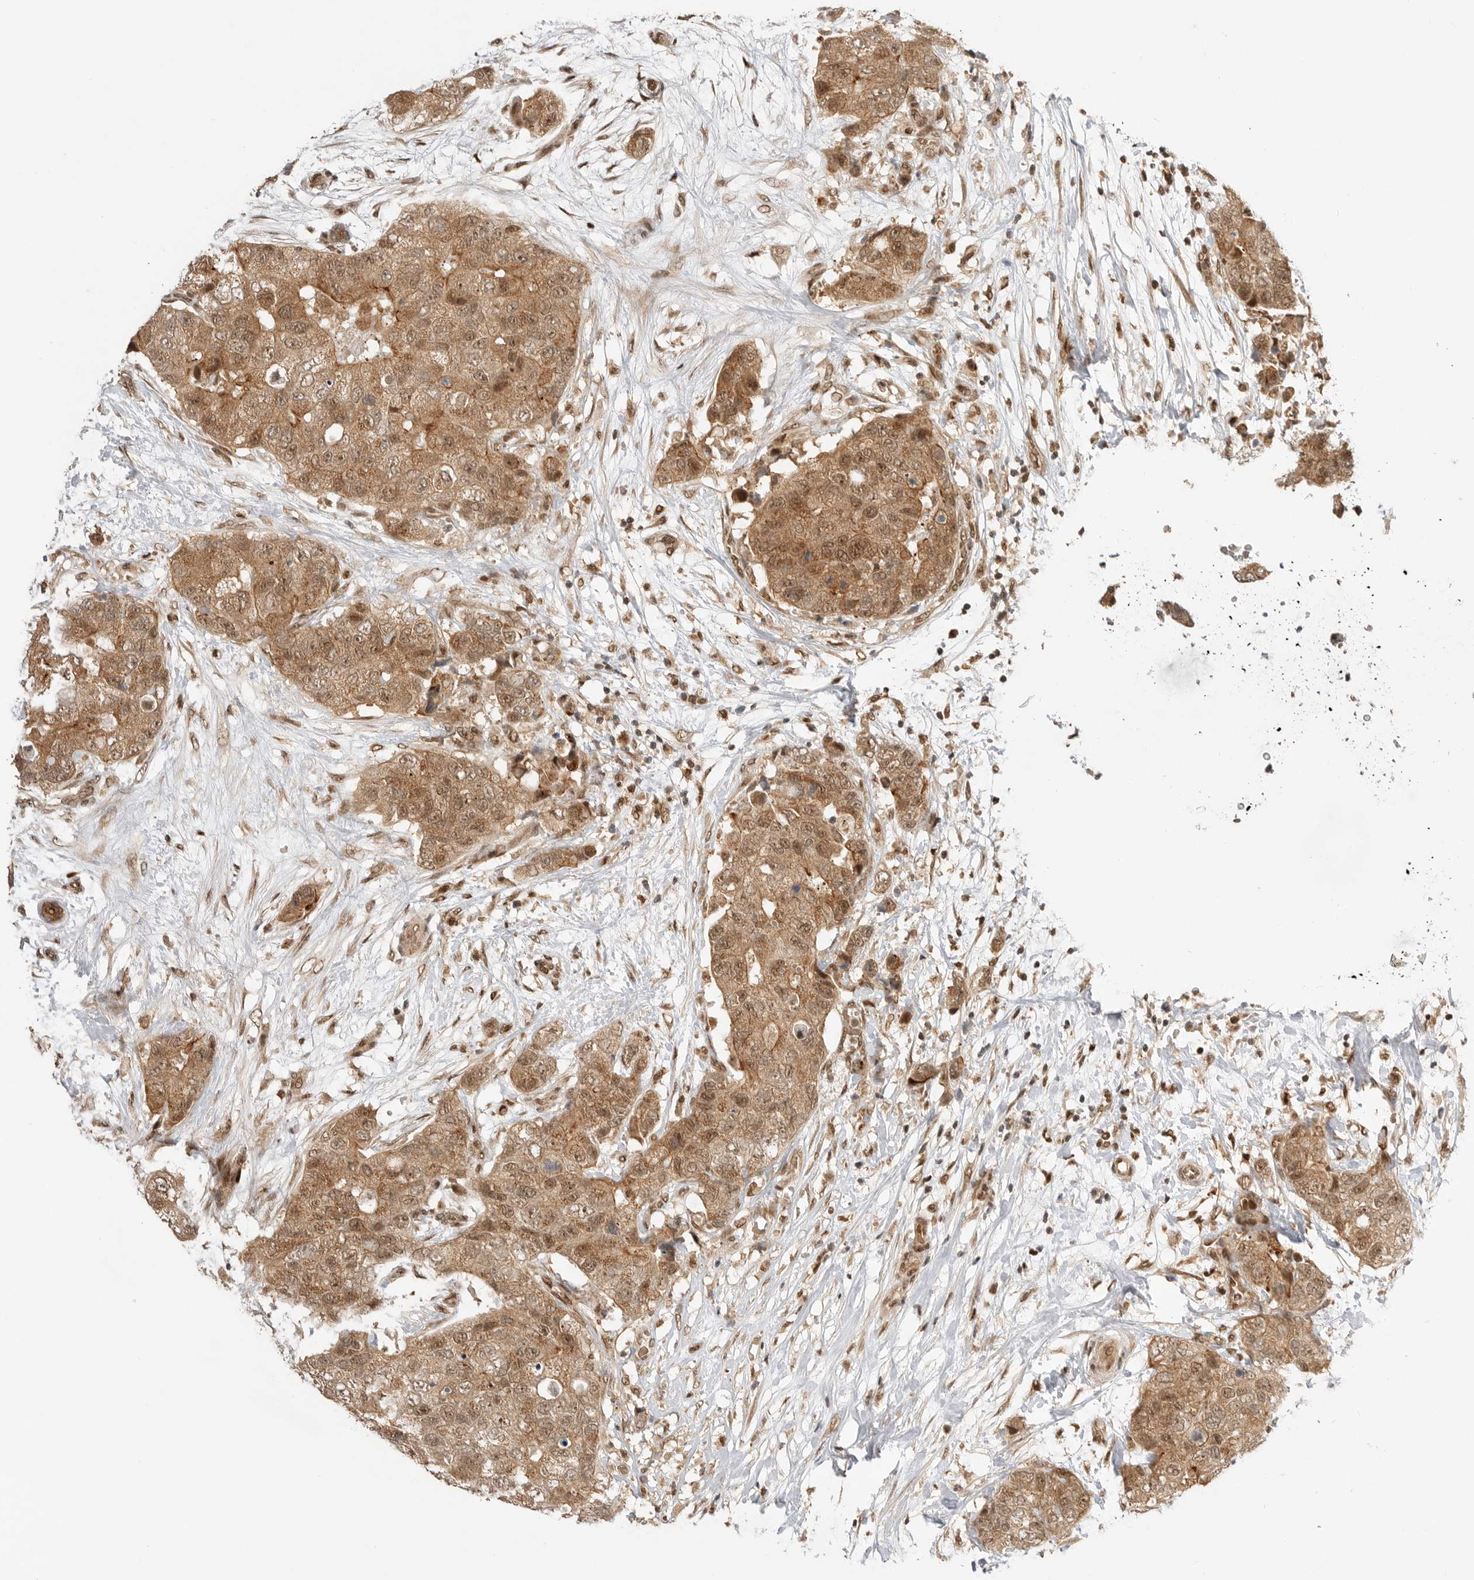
{"staining": {"intensity": "moderate", "quantity": ">75%", "location": "cytoplasmic/membranous,nuclear"}, "tissue": "breast cancer", "cell_type": "Tumor cells", "image_type": "cancer", "snomed": [{"axis": "morphology", "description": "Duct carcinoma"}, {"axis": "topography", "description": "Breast"}], "caption": "Brown immunohistochemical staining in human breast cancer (invasive ductal carcinoma) displays moderate cytoplasmic/membranous and nuclear staining in about >75% of tumor cells.", "gene": "ALKAL1", "patient": {"sex": "female", "age": 62}}